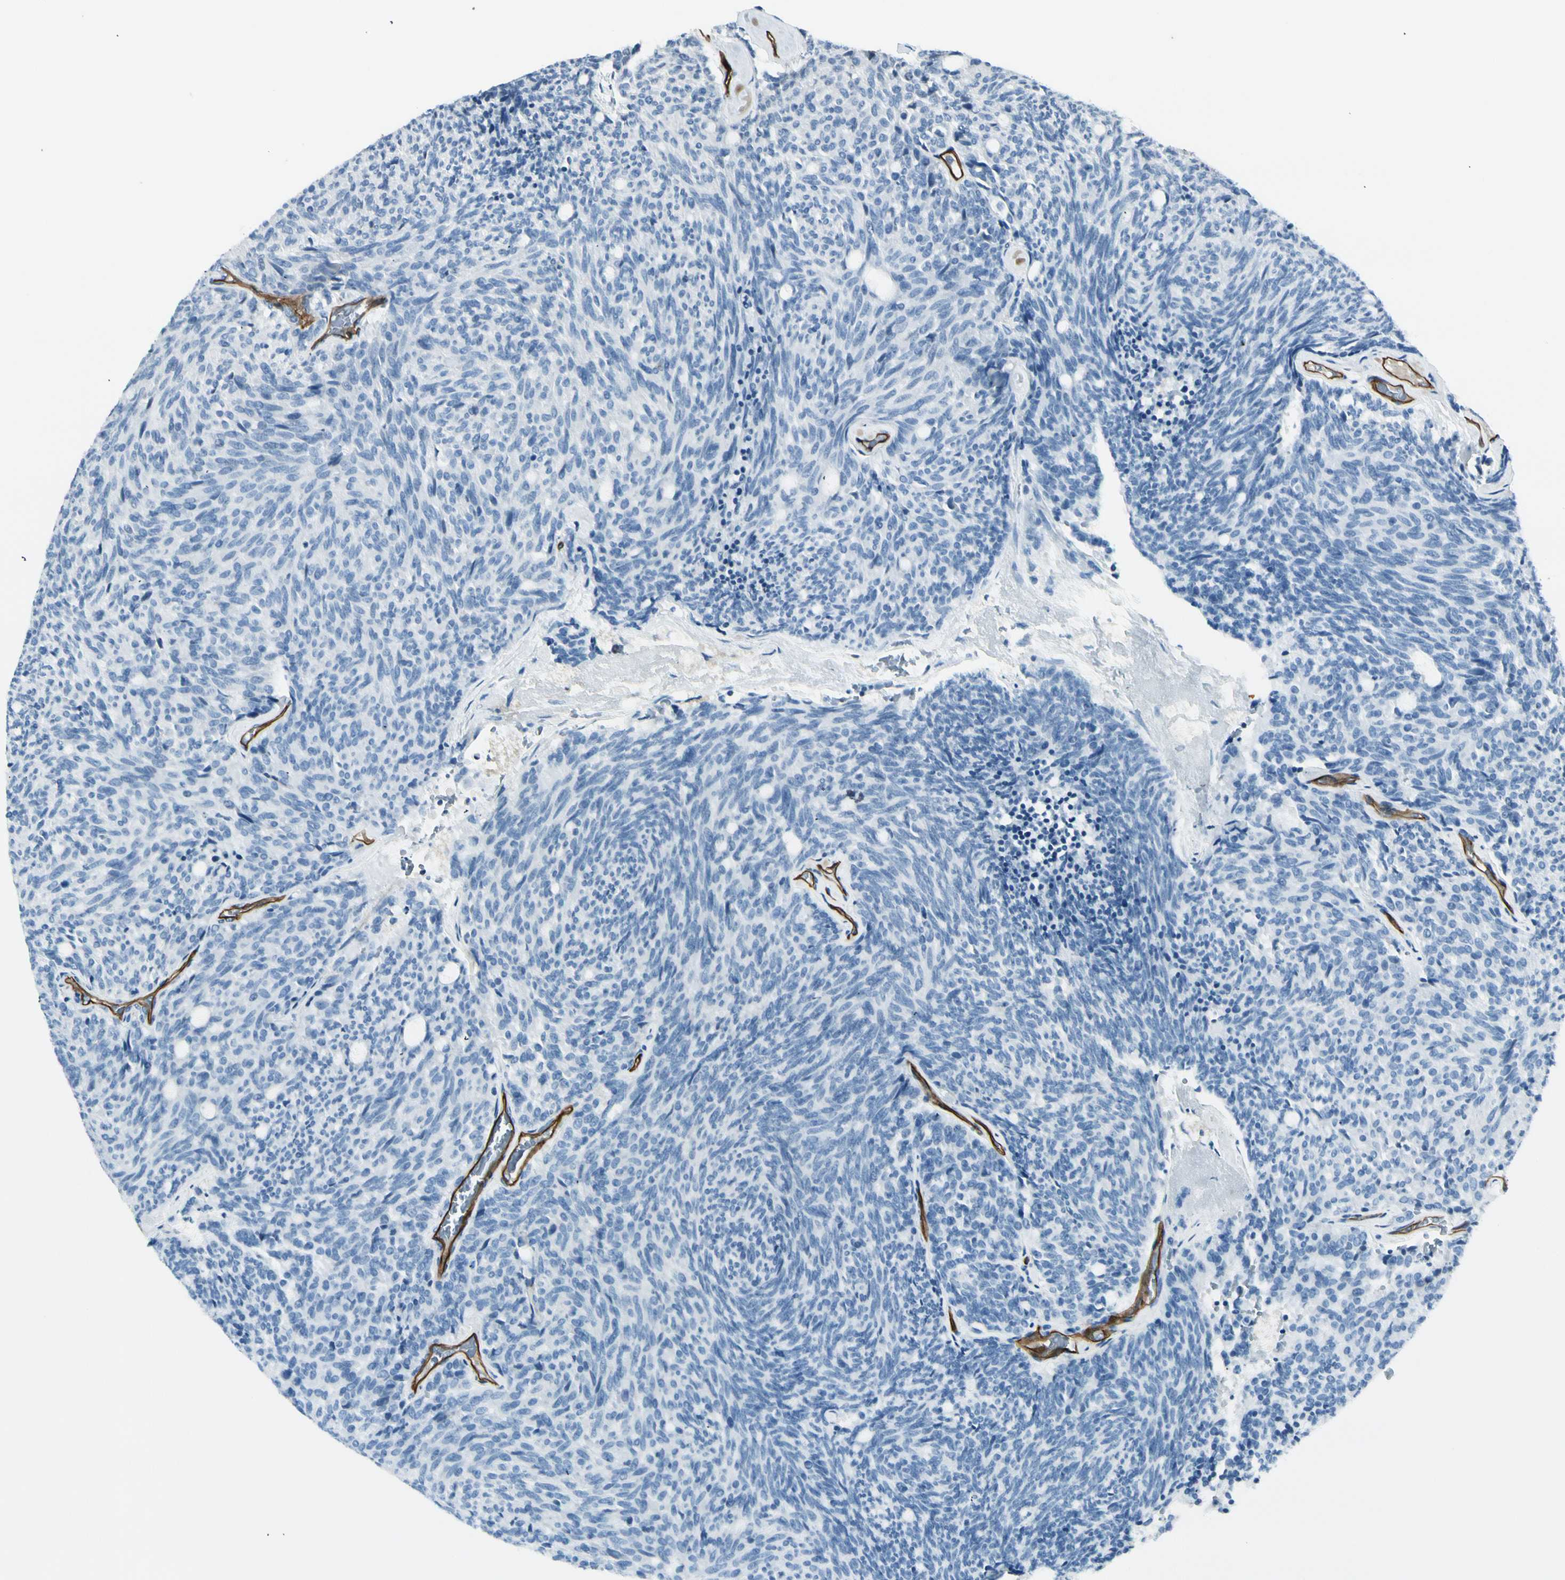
{"staining": {"intensity": "negative", "quantity": "none", "location": "none"}, "tissue": "carcinoid", "cell_type": "Tumor cells", "image_type": "cancer", "snomed": [{"axis": "morphology", "description": "Carcinoid, malignant, NOS"}, {"axis": "topography", "description": "Pancreas"}], "caption": "Immunohistochemistry (IHC) histopathology image of human carcinoid (malignant) stained for a protein (brown), which exhibits no staining in tumor cells.", "gene": "CD93", "patient": {"sex": "female", "age": 54}}